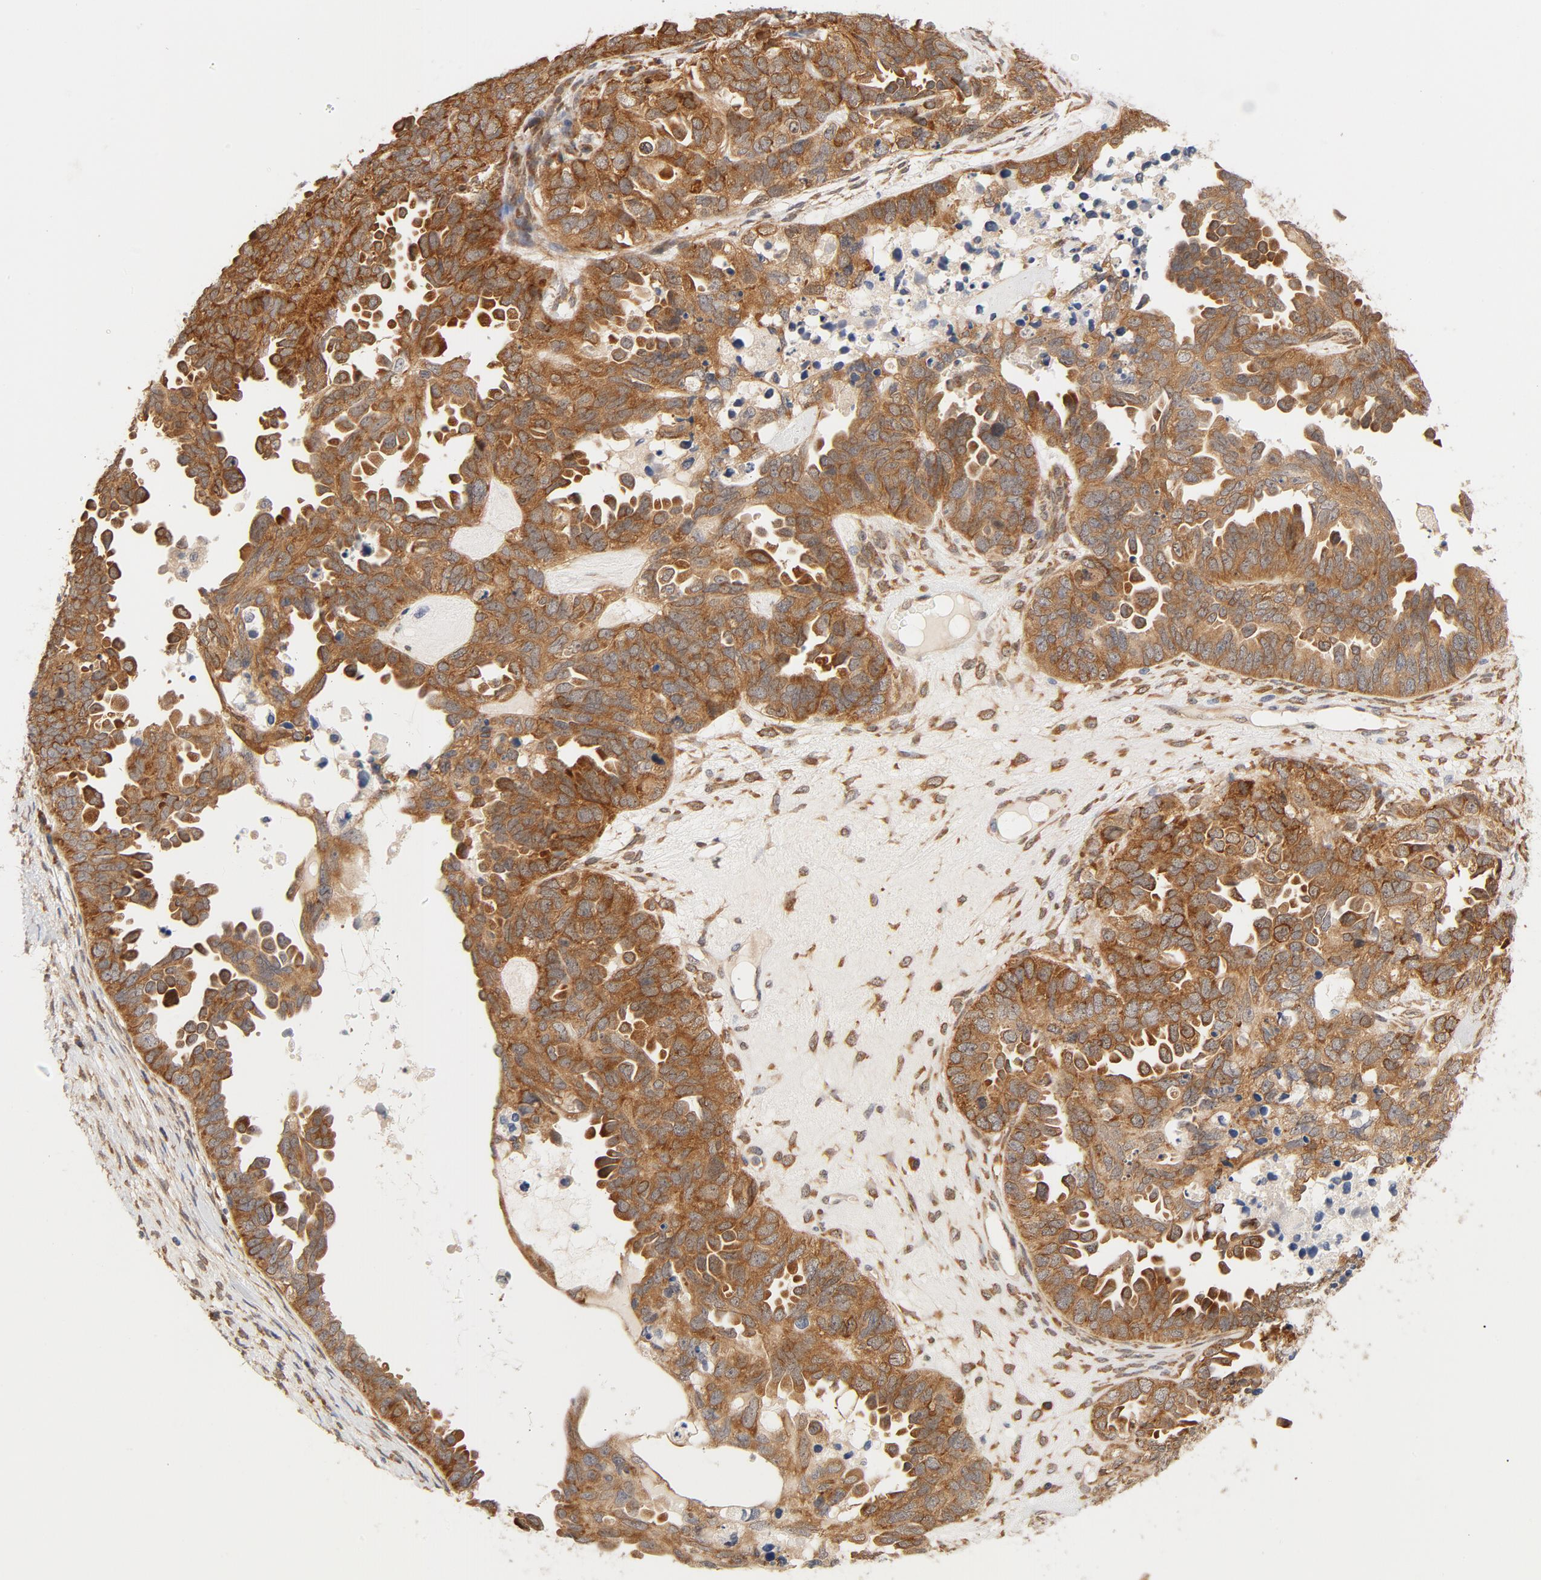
{"staining": {"intensity": "moderate", "quantity": ">75%", "location": "cytoplasmic/membranous"}, "tissue": "ovarian cancer", "cell_type": "Tumor cells", "image_type": "cancer", "snomed": [{"axis": "morphology", "description": "Cystadenocarcinoma, serous, NOS"}, {"axis": "topography", "description": "Ovary"}], "caption": "Immunohistochemistry (IHC) of serous cystadenocarcinoma (ovarian) shows medium levels of moderate cytoplasmic/membranous expression in about >75% of tumor cells.", "gene": "EIF4E", "patient": {"sex": "female", "age": 82}}